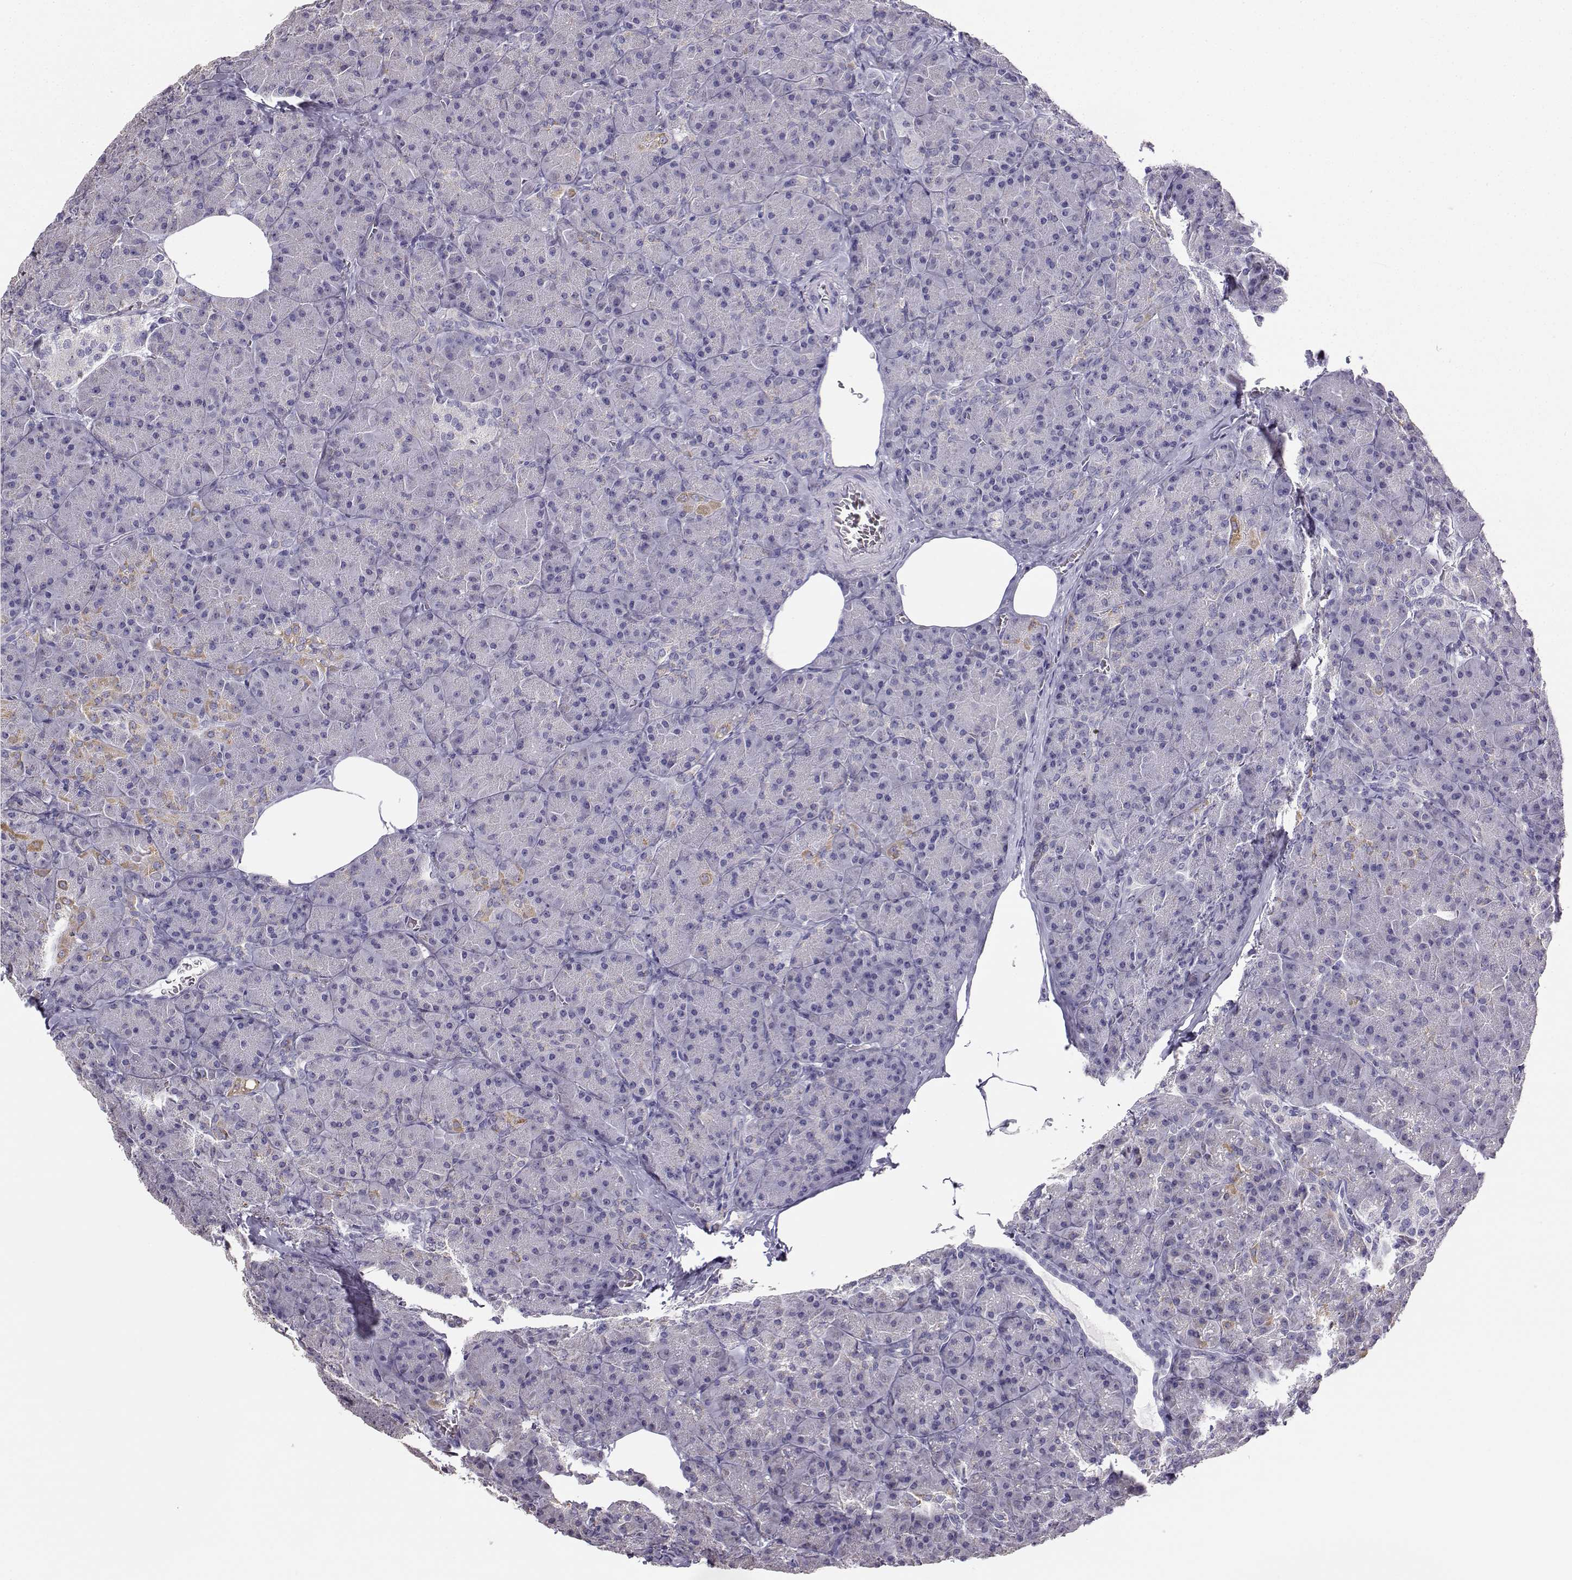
{"staining": {"intensity": "weak", "quantity": "<25%", "location": "cytoplasmic/membranous"}, "tissue": "pancreas", "cell_type": "Exocrine glandular cells", "image_type": "normal", "snomed": [{"axis": "morphology", "description": "Normal tissue, NOS"}, {"axis": "topography", "description": "Pancreas"}], "caption": "Human pancreas stained for a protein using immunohistochemistry (IHC) reveals no expression in exocrine glandular cells.", "gene": "AVP", "patient": {"sex": "male", "age": 57}}